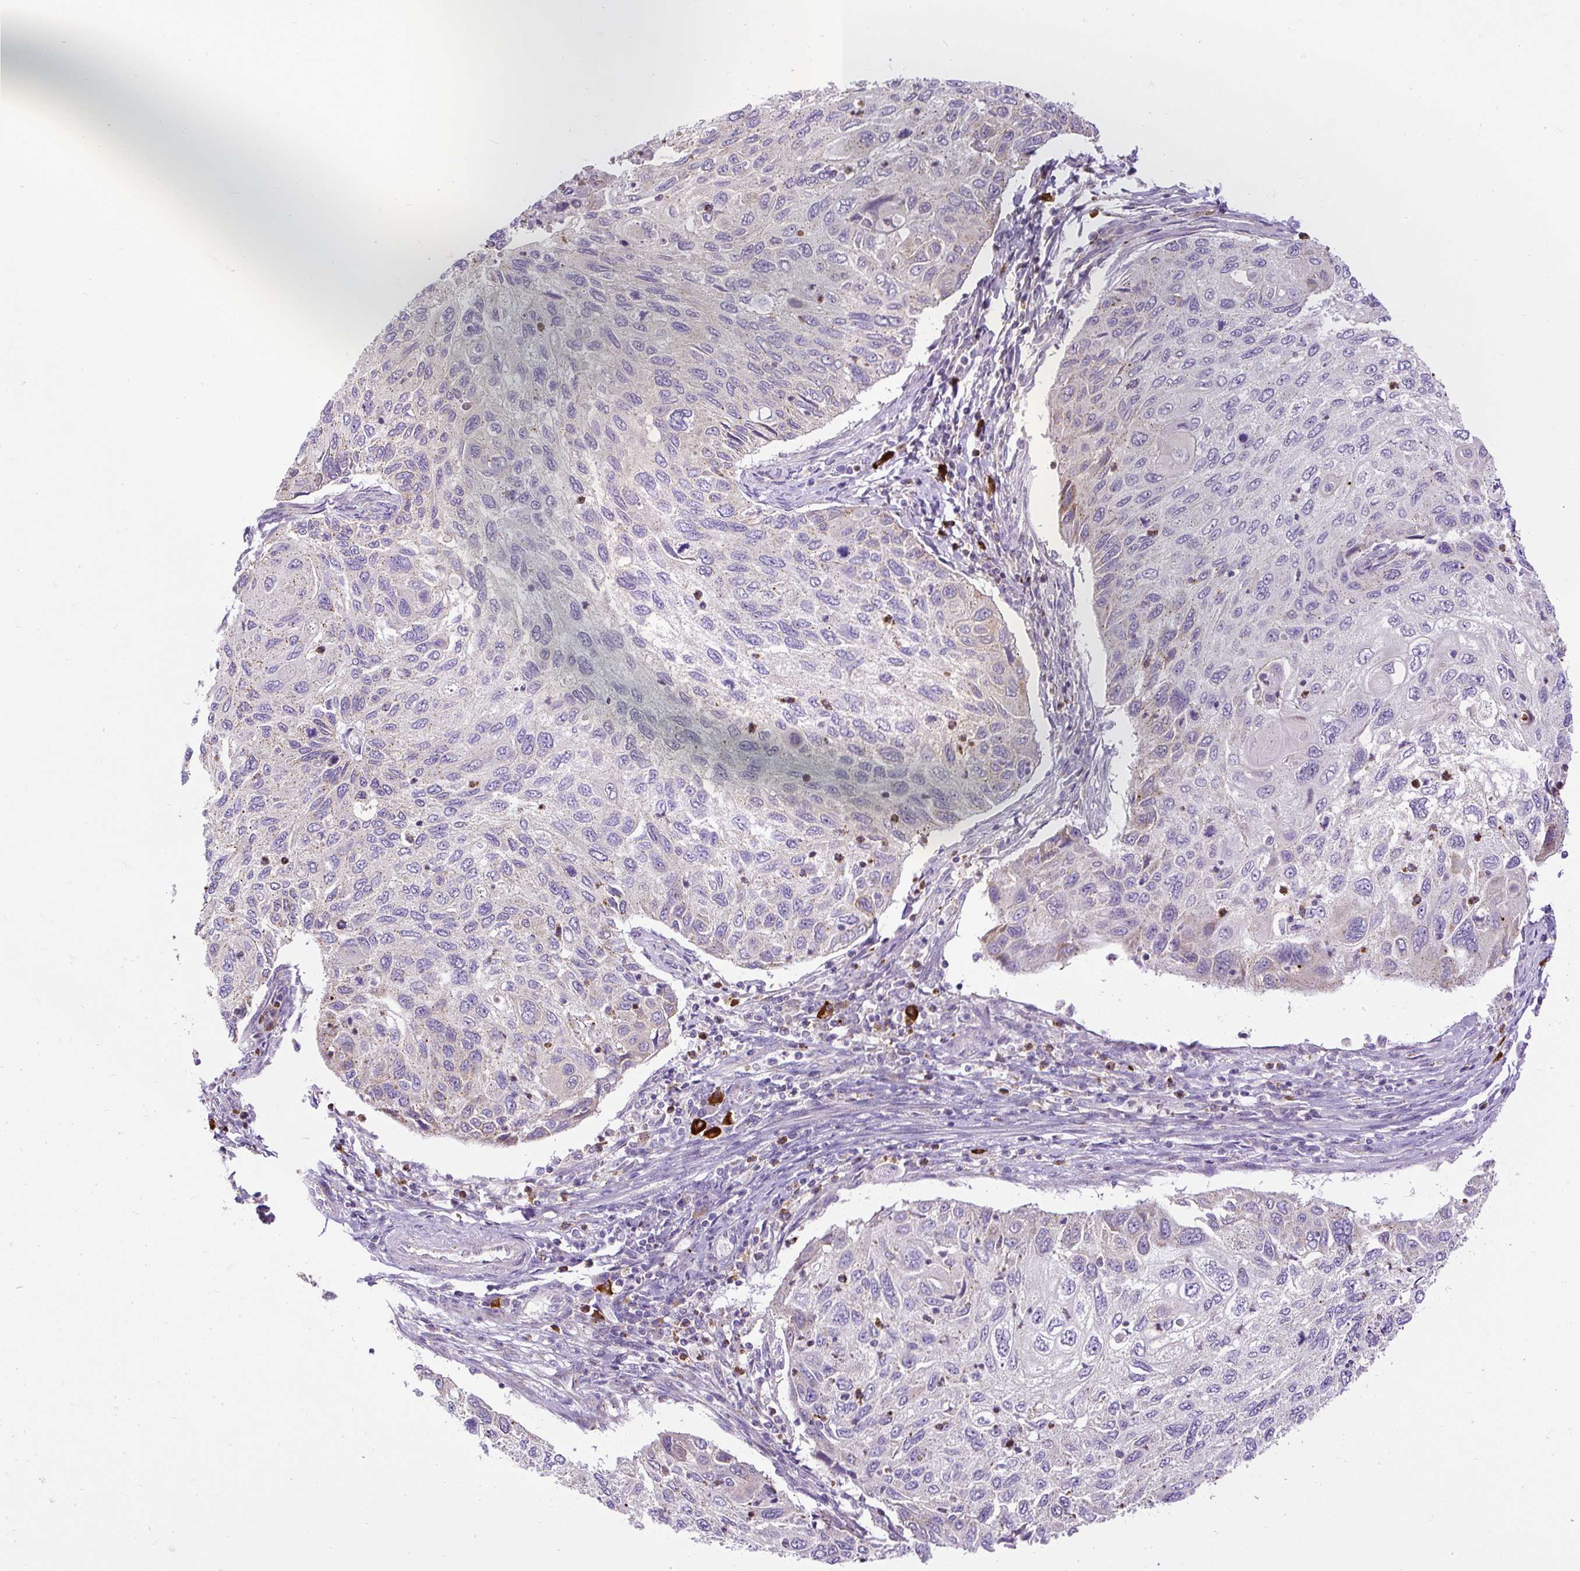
{"staining": {"intensity": "negative", "quantity": "none", "location": "none"}, "tissue": "cervical cancer", "cell_type": "Tumor cells", "image_type": "cancer", "snomed": [{"axis": "morphology", "description": "Squamous cell carcinoma, NOS"}, {"axis": "topography", "description": "Cervix"}], "caption": "Immunohistochemistry photomicrograph of neoplastic tissue: cervical cancer (squamous cell carcinoma) stained with DAB (3,3'-diaminobenzidine) exhibits no significant protein positivity in tumor cells.", "gene": "CFAP47", "patient": {"sex": "female", "age": 70}}